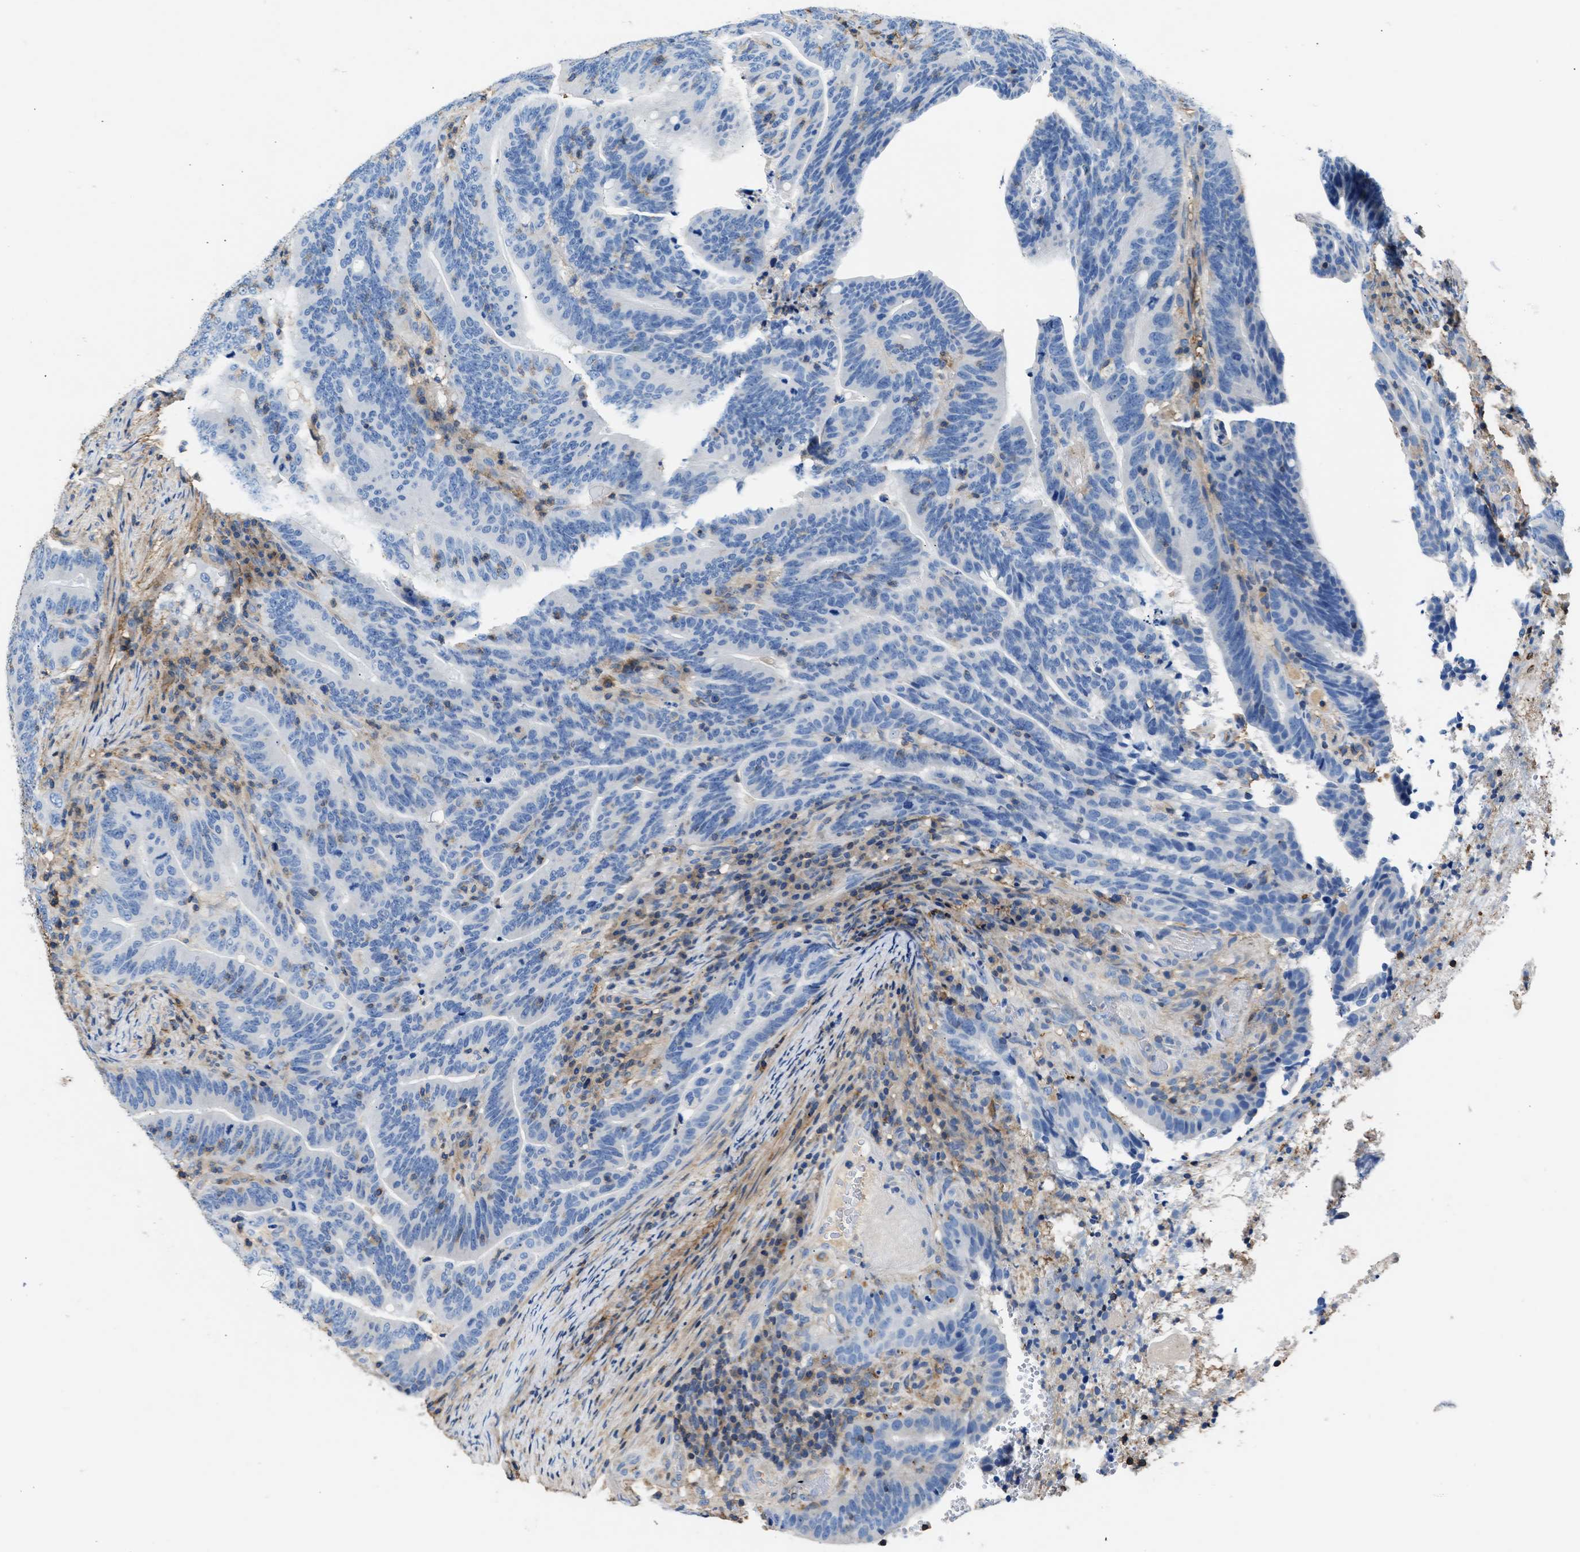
{"staining": {"intensity": "negative", "quantity": "none", "location": "none"}, "tissue": "colorectal cancer", "cell_type": "Tumor cells", "image_type": "cancer", "snomed": [{"axis": "morphology", "description": "Adenocarcinoma, NOS"}, {"axis": "topography", "description": "Colon"}], "caption": "The photomicrograph displays no significant staining in tumor cells of colorectal cancer.", "gene": "KCNQ4", "patient": {"sex": "female", "age": 66}}